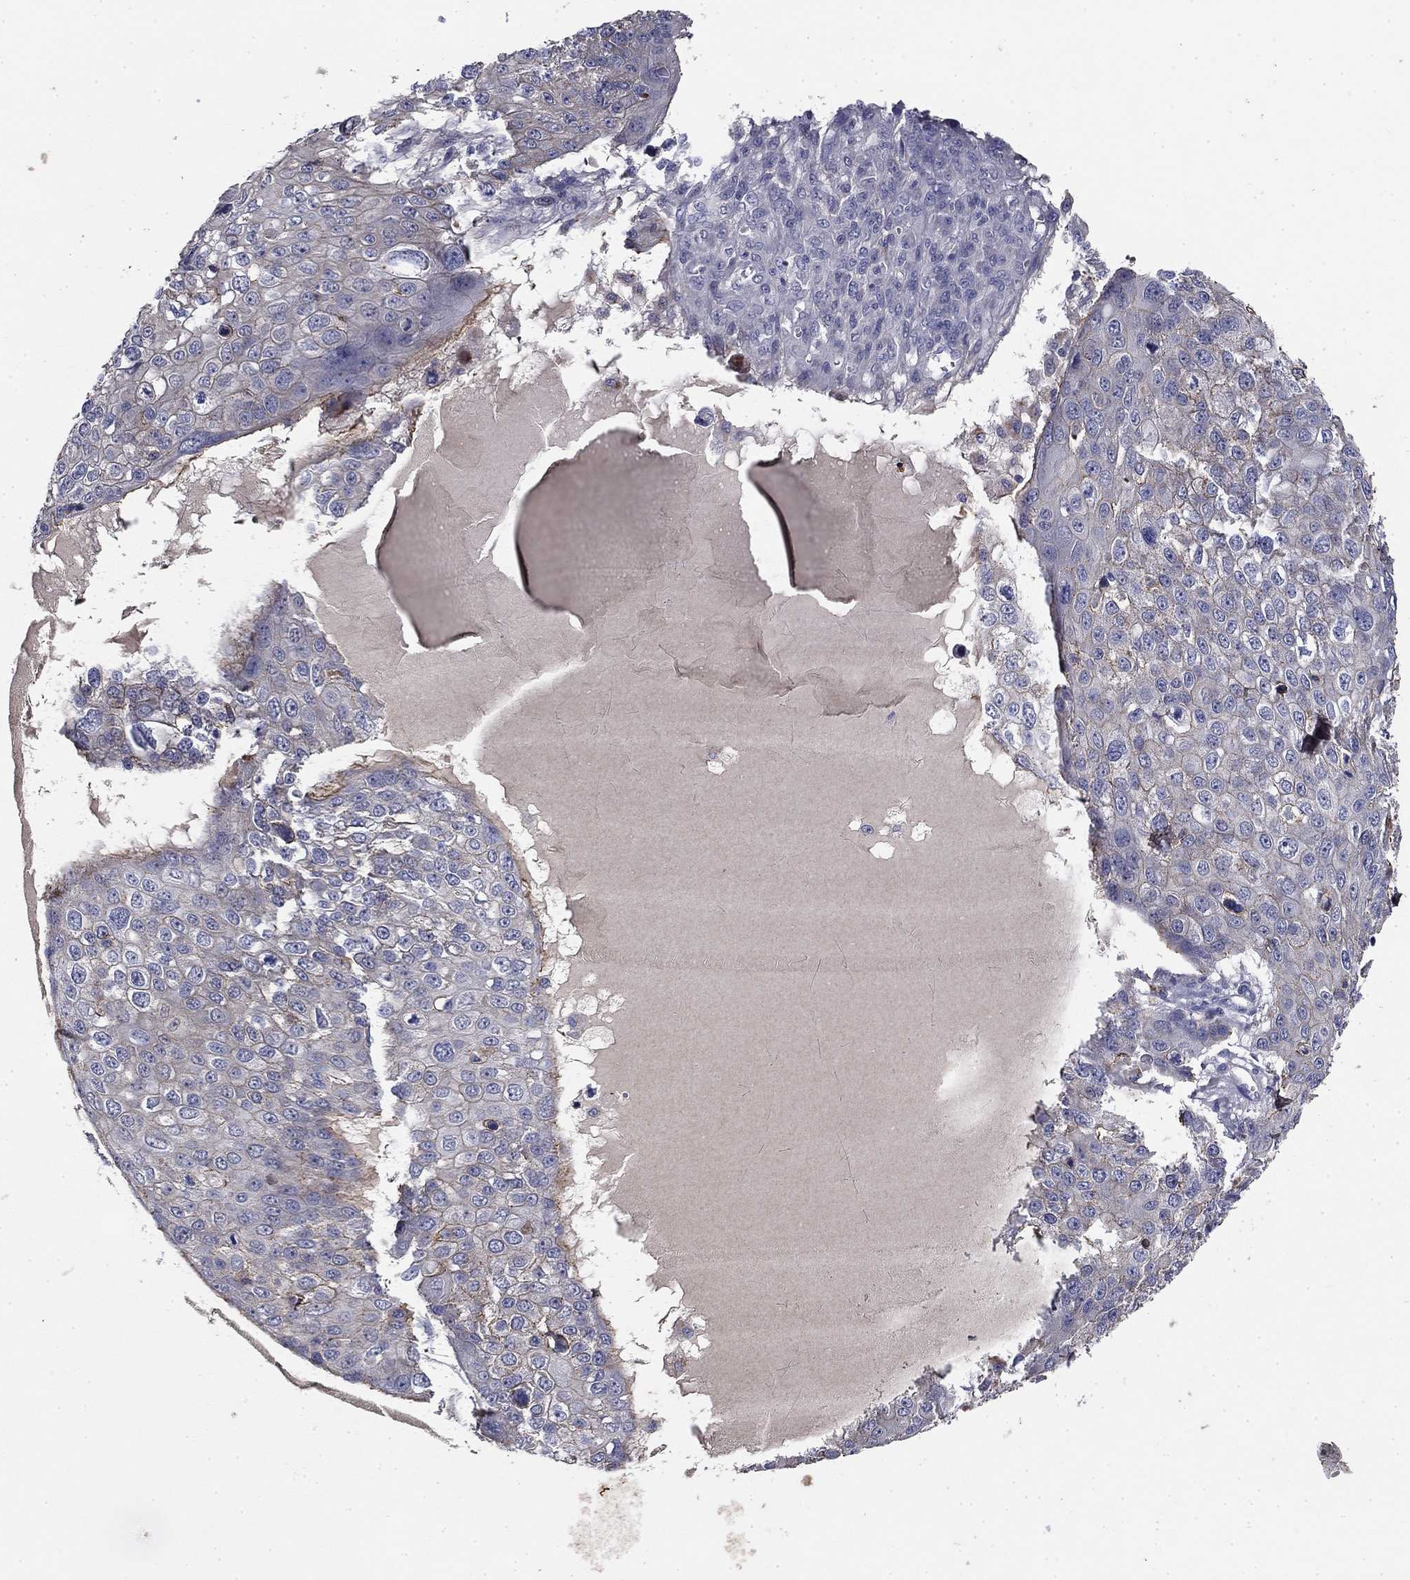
{"staining": {"intensity": "negative", "quantity": "none", "location": "none"}, "tissue": "skin cancer", "cell_type": "Tumor cells", "image_type": "cancer", "snomed": [{"axis": "morphology", "description": "Squamous cell carcinoma, NOS"}, {"axis": "topography", "description": "Skin"}], "caption": "Tumor cells show no significant positivity in squamous cell carcinoma (skin).", "gene": "COL2A1", "patient": {"sex": "male", "age": 71}}